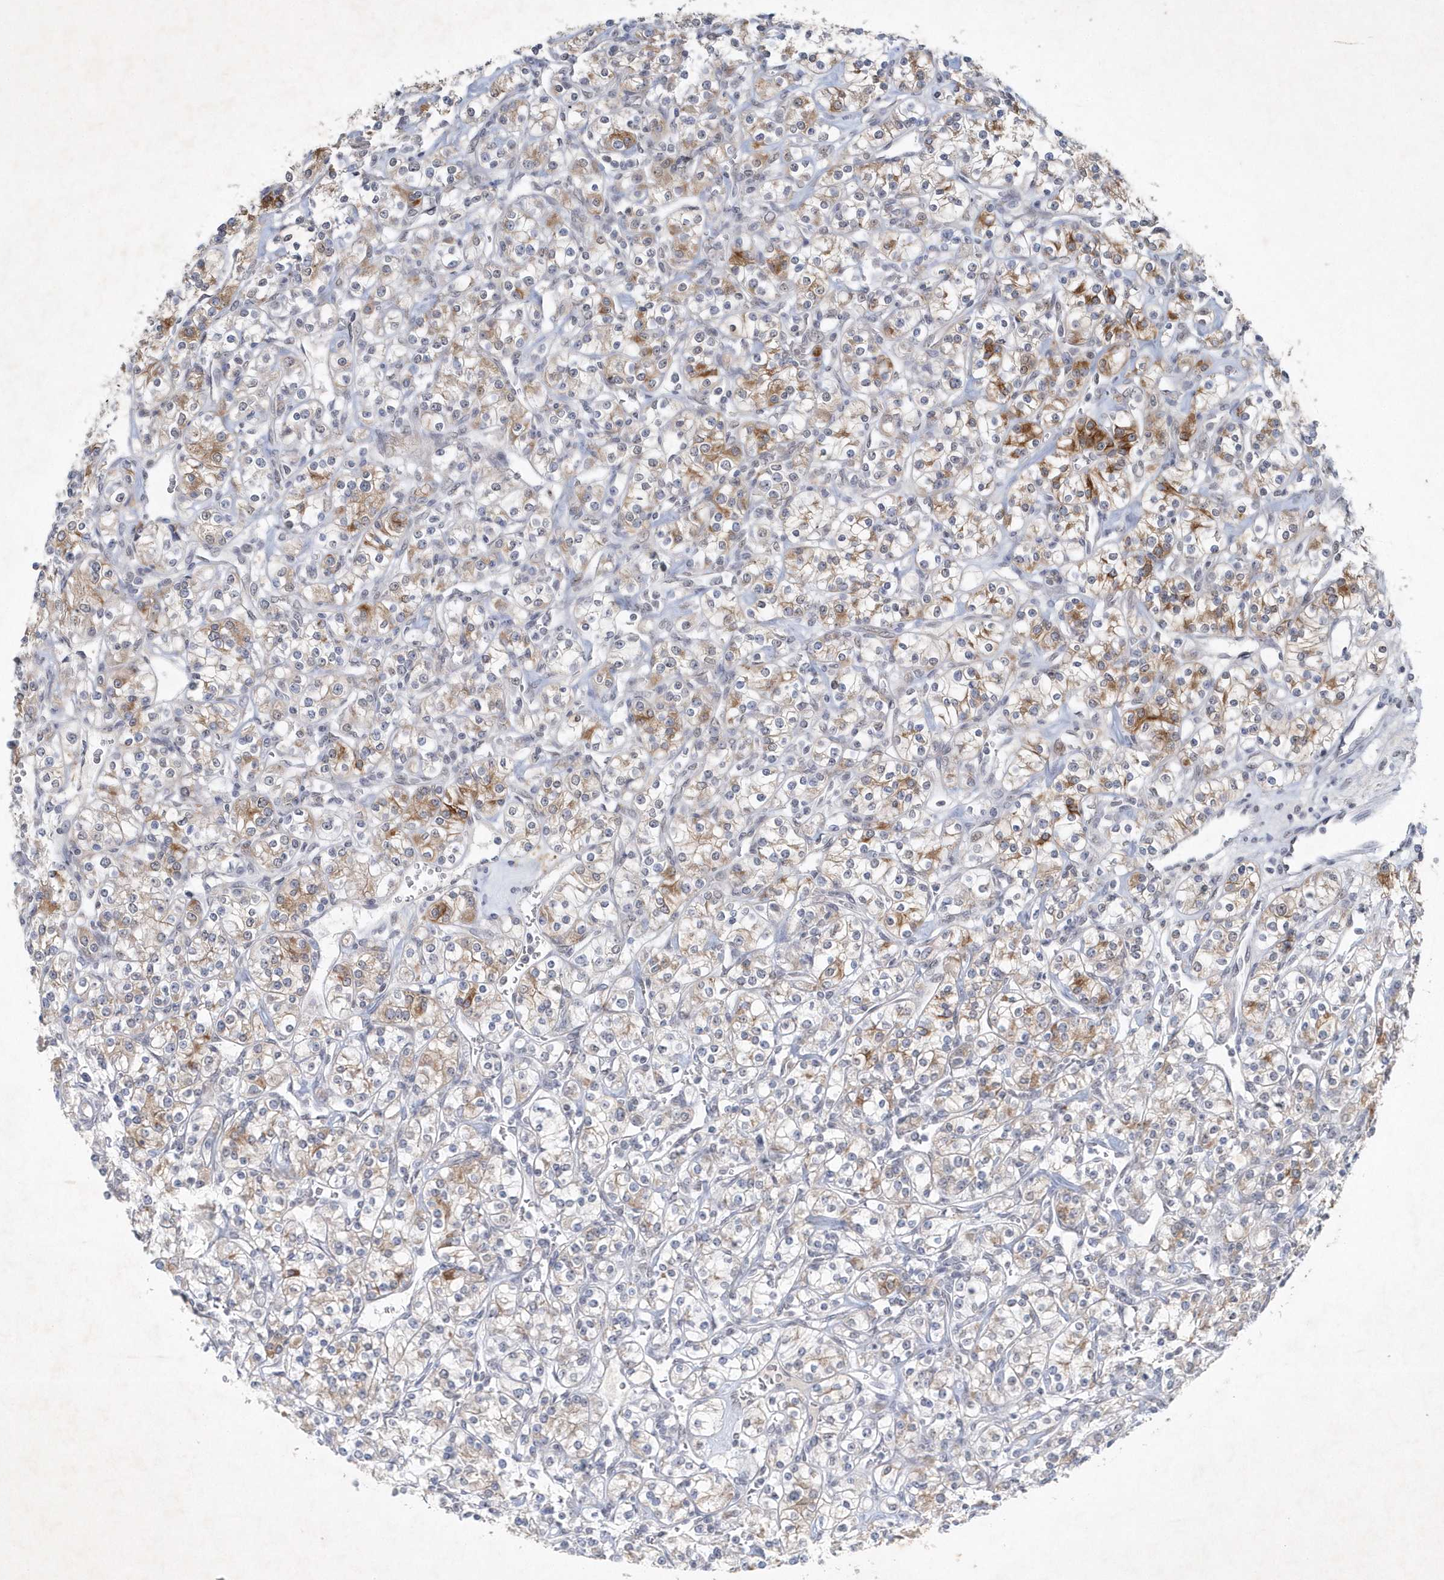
{"staining": {"intensity": "moderate", "quantity": "<25%", "location": "cytoplasmic/membranous"}, "tissue": "renal cancer", "cell_type": "Tumor cells", "image_type": "cancer", "snomed": [{"axis": "morphology", "description": "Adenocarcinoma, NOS"}, {"axis": "topography", "description": "Kidney"}], "caption": "Renal cancer stained with DAB IHC reveals low levels of moderate cytoplasmic/membranous positivity in approximately <25% of tumor cells.", "gene": "ZBTB9", "patient": {"sex": "male", "age": 77}}